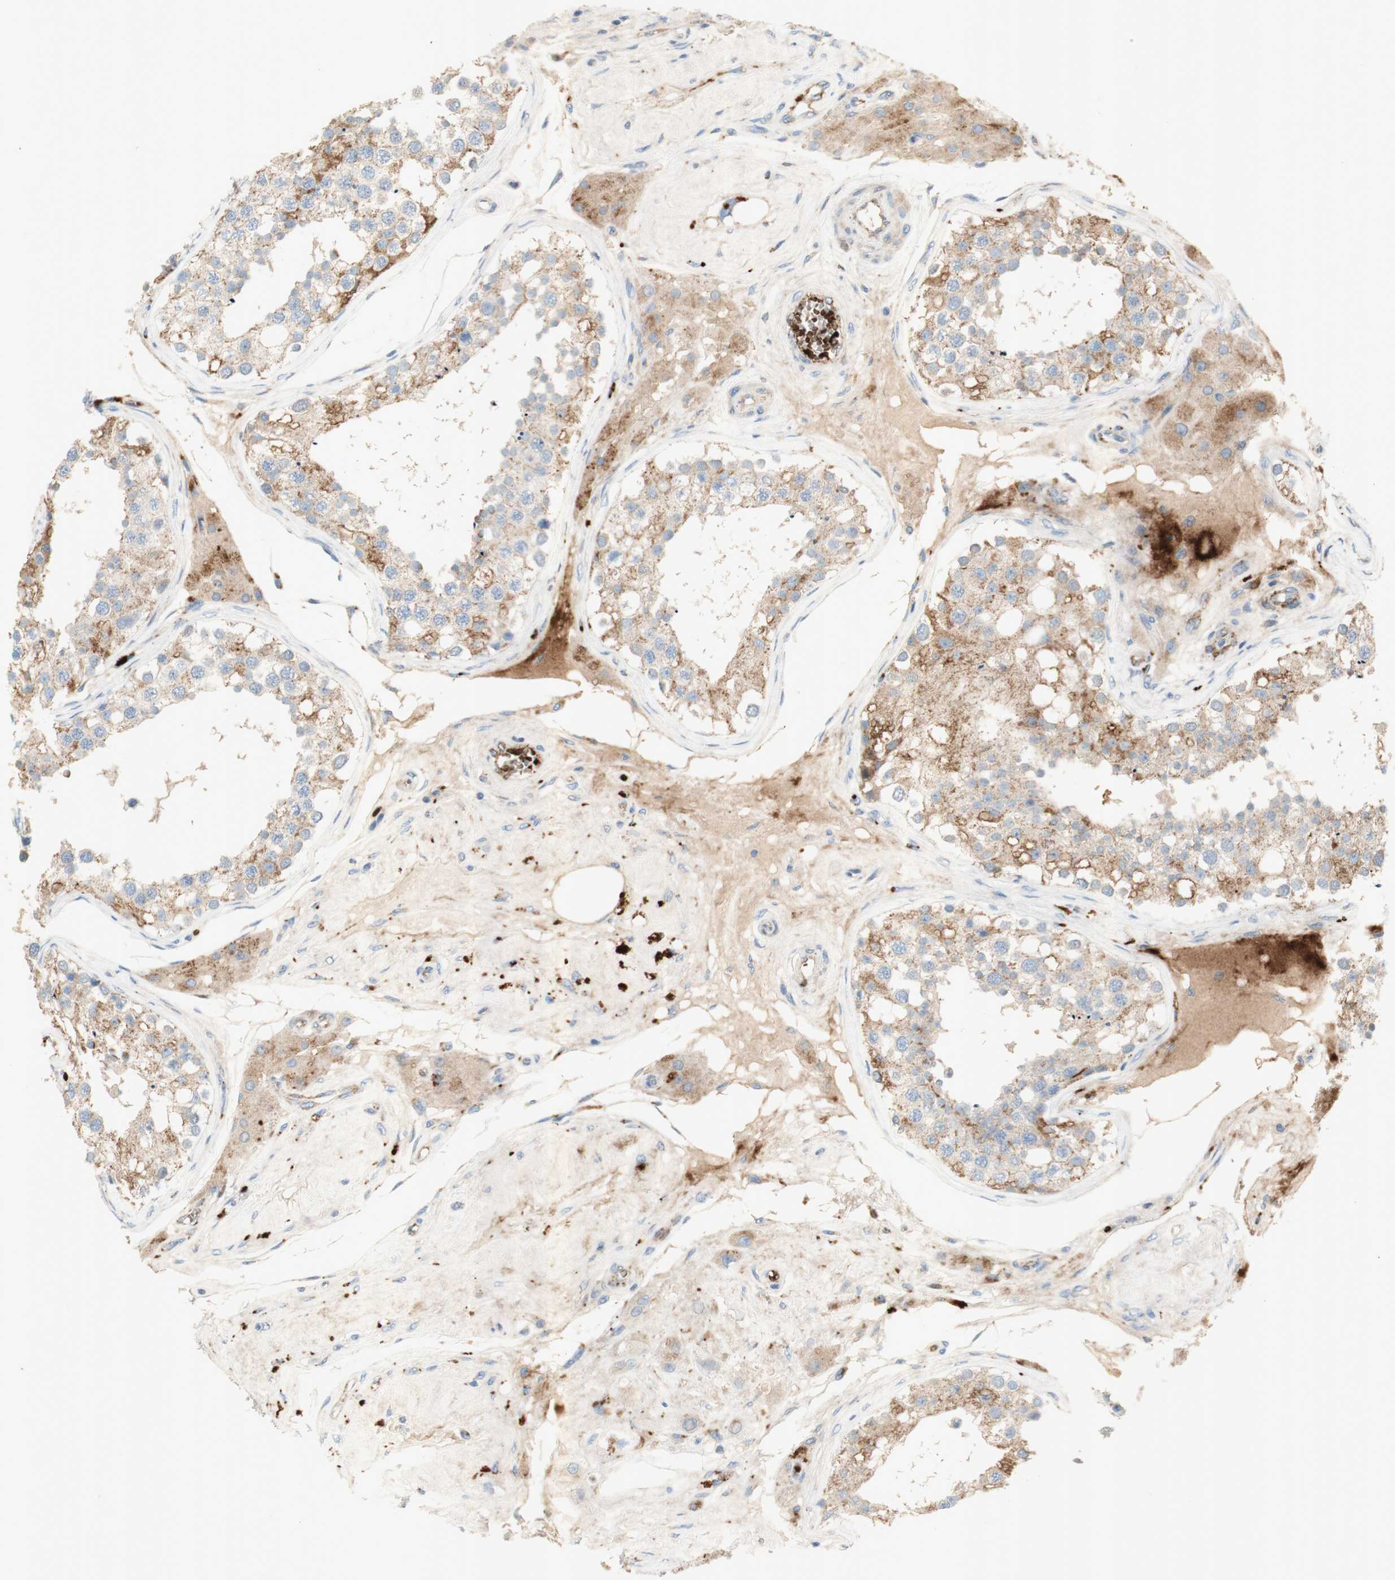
{"staining": {"intensity": "weak", "quantity": ">75%", "location": "cytoplasmic/membranous"}, "tissue": "testis", "cell_type": "Cells in seminiferous ducts", "image_type": "normal", "snomed": [{"axis": "morphology", "description": "Normal tissue, NOS"}, {"axis": "topography", "description": "Testis"}], "caption": "Protein expression analysis of benign human testis reveals weak cytoplasmic/membranous positivity in about >75% of cells in seminiferous ducts. (DAB (3,3'-diaminobenzidine) IHC, brown staining for protein, blue staining for nuclei).", "gene": "GAN", "patient": {"sex": "male", "age": 68}}